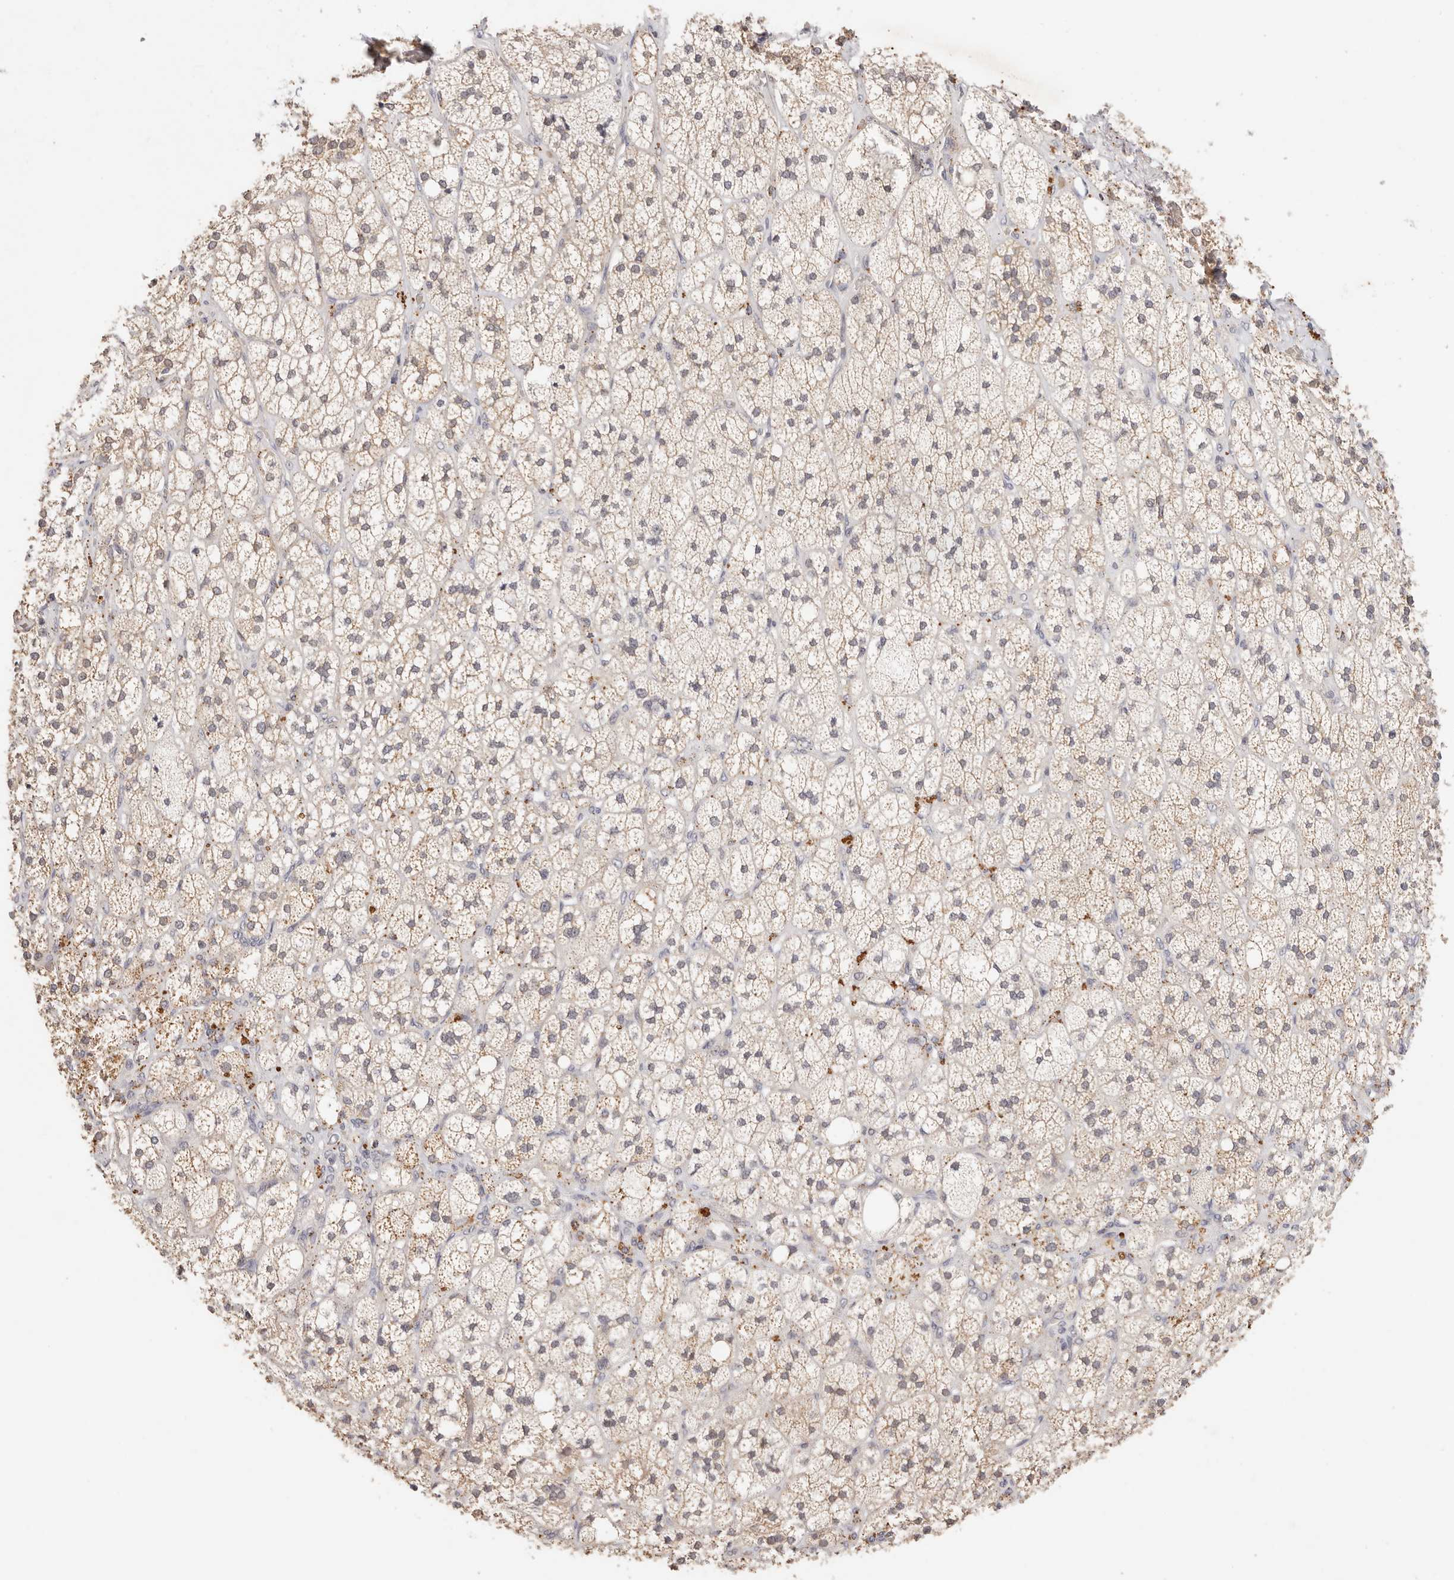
{"staining": {"intensity": "moderate", "quantity": "25%-75%", "location": "cytoplasmic/membranous"}, "tissue": "adrenal gland", "cell_type": "Glandular cells", "image_type": "normal", "snomed": [{"axis": "morphology", "description": "Normal tissue, NOS"}, {"axis": "topography", "description": "Adrenal gland"}], "caption": "Adrenal gland stained with immunohistochemistry (IHC) demonstrates moderate cytoplasmic/membranous positivity in about 25%-75% of glandular cells.", "gene": "CXADR", "patient": {"sex": "male", "age": 61}}